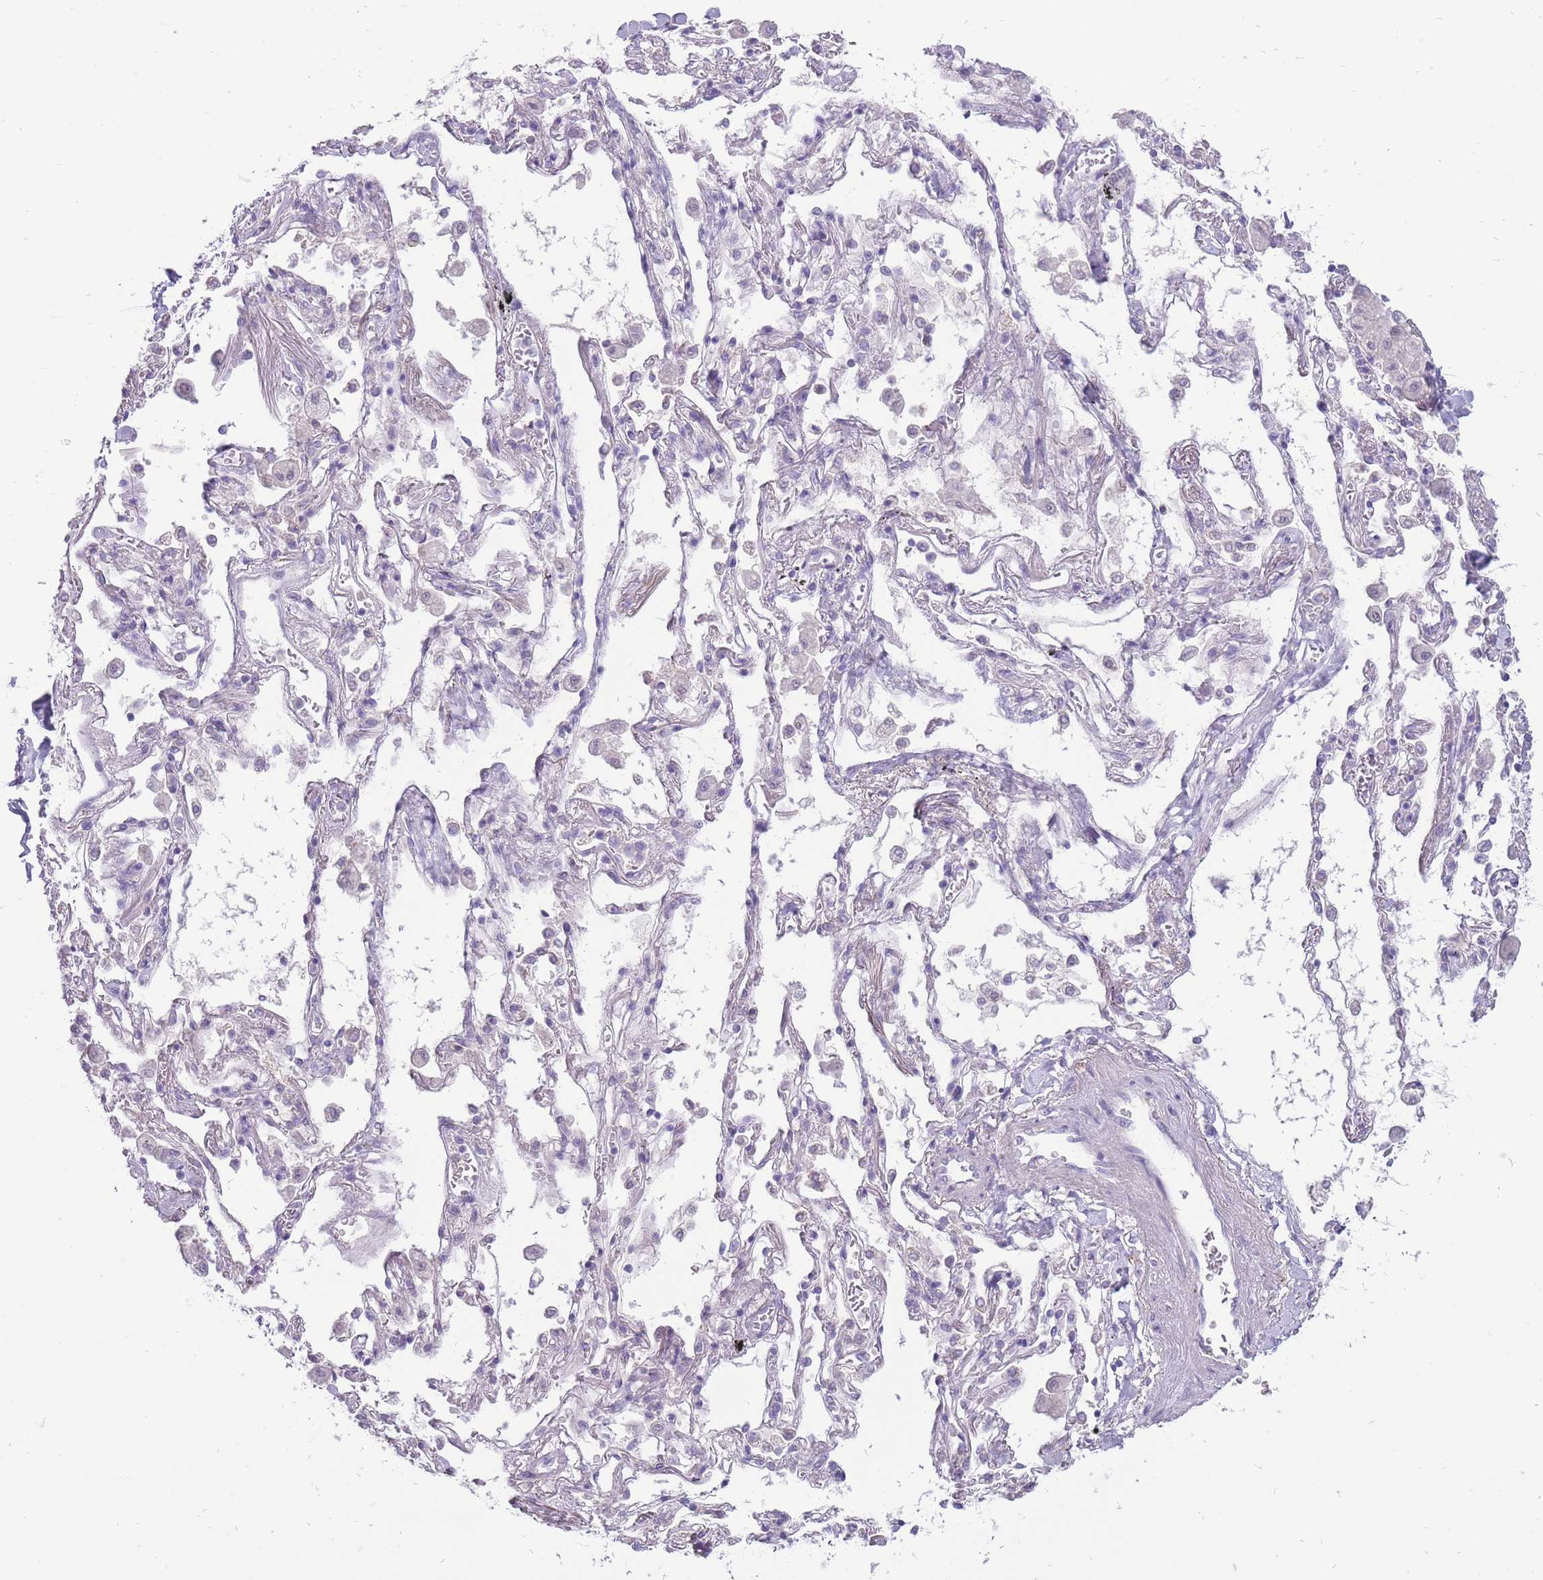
{"staining": {"intensity": "negative", "quantity": "none", "location": "none"}, "tissue": "adipose tissue", "cell_type": "Adipocytes", "image_type": "normal", "snomed": [{"axis": "morphology", "description": "Normal tissue, NOS"}, {"axis": "topography", "description": "Cartilage tissue"}], "caption": "DAB (3,3'-diaminobenzidine) immunohistochemical staining of unremarkable human adipose tissue reveals no significant expression in adipocytes.", "gene": "ERICH4", "patient": {"sex": "male", "age": 73}}